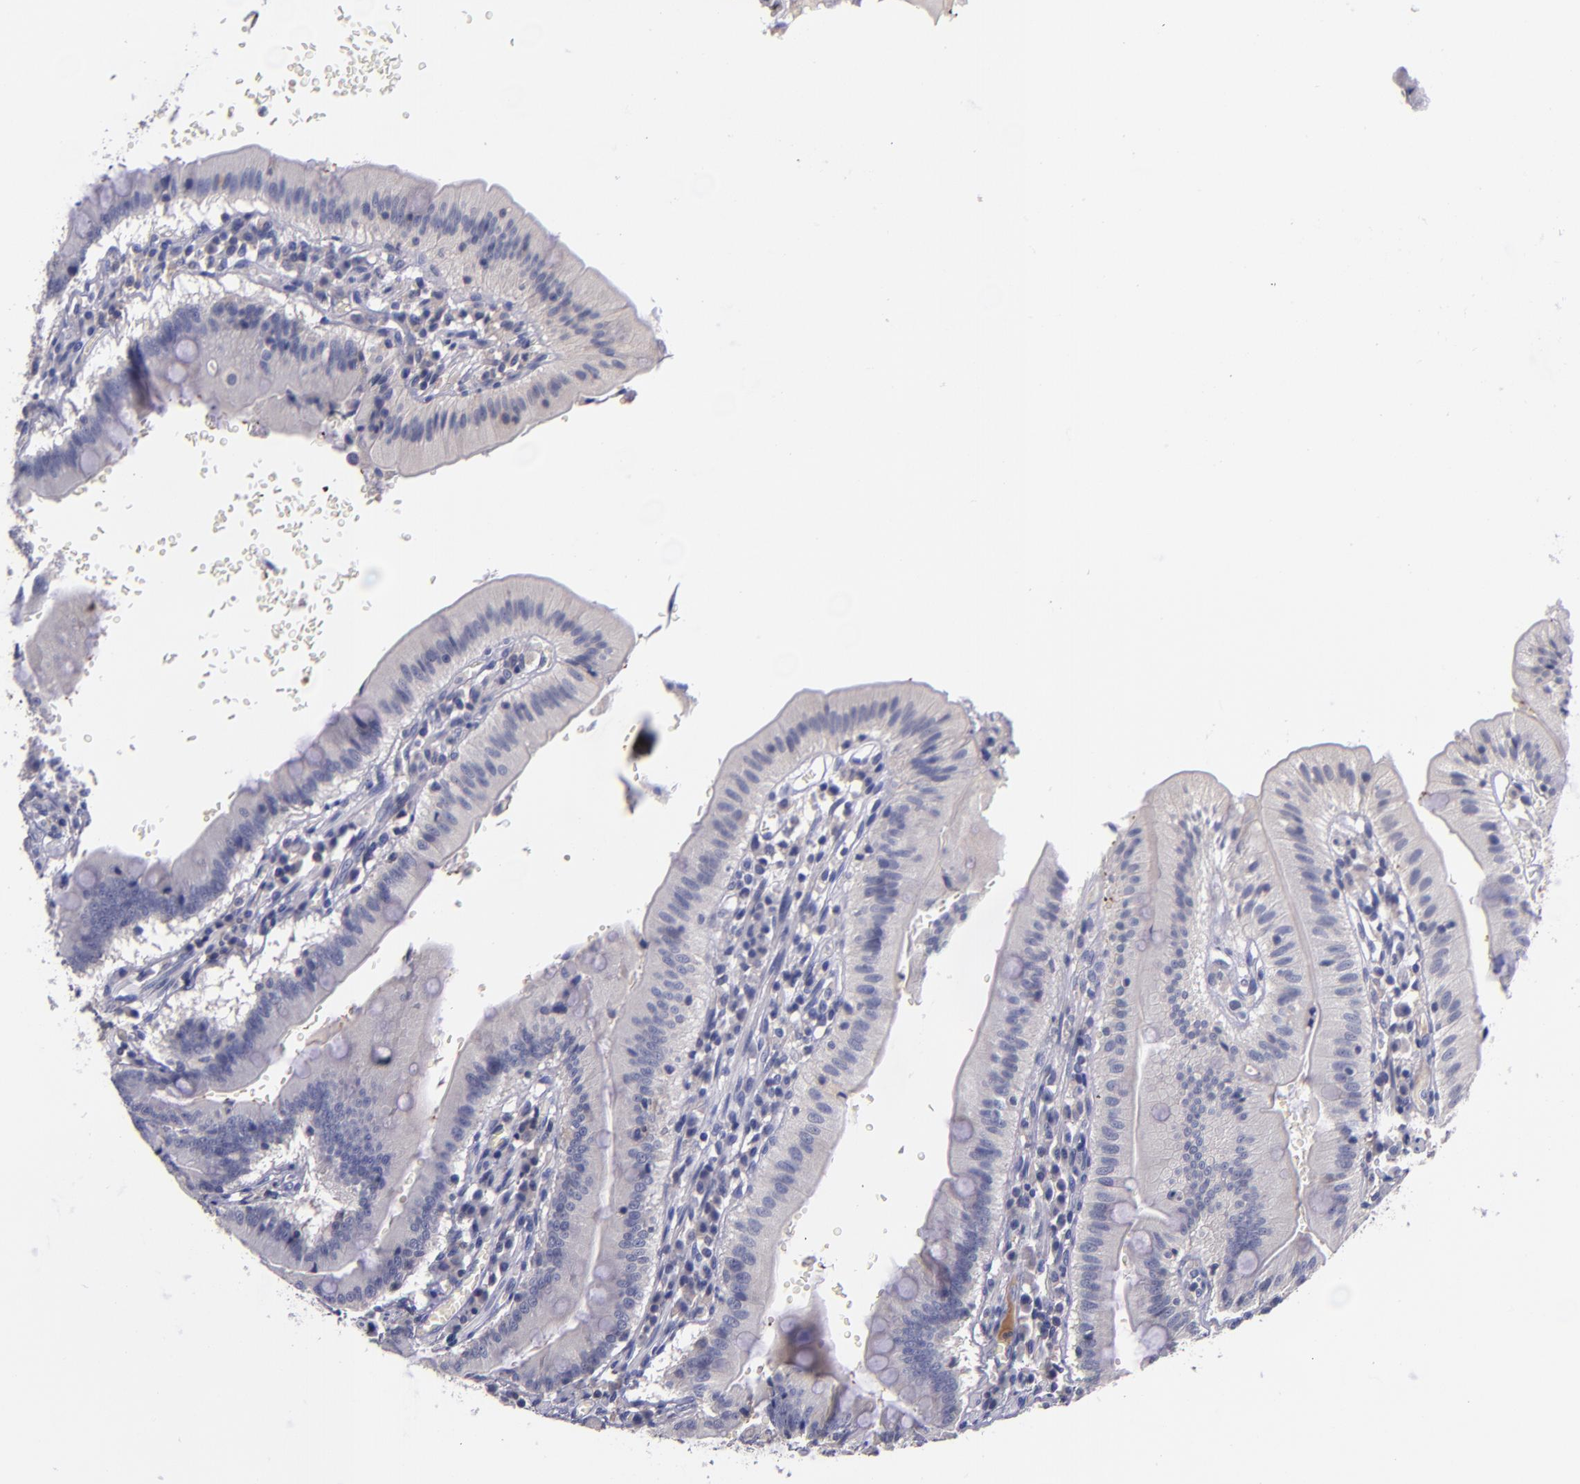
{"staining": {"intensity": "negative", "quantity": "none", "location": "none"}, "tissue": "small intestine", "cell_type": "Glandular cells", "image_type": "normal", "snomed": [{"axis": "morphology", "description": "Normal tissue, NOS"}, {"axis": "topography", "description": "Small intestine"}], "caption": "IHC histopathology image of benign small intestine: human small intestine stained with DAB reveals no significant protein positivity in glandular cells.", "gene": "RBP4", "patient": {"sex": "male", "age": 71}}